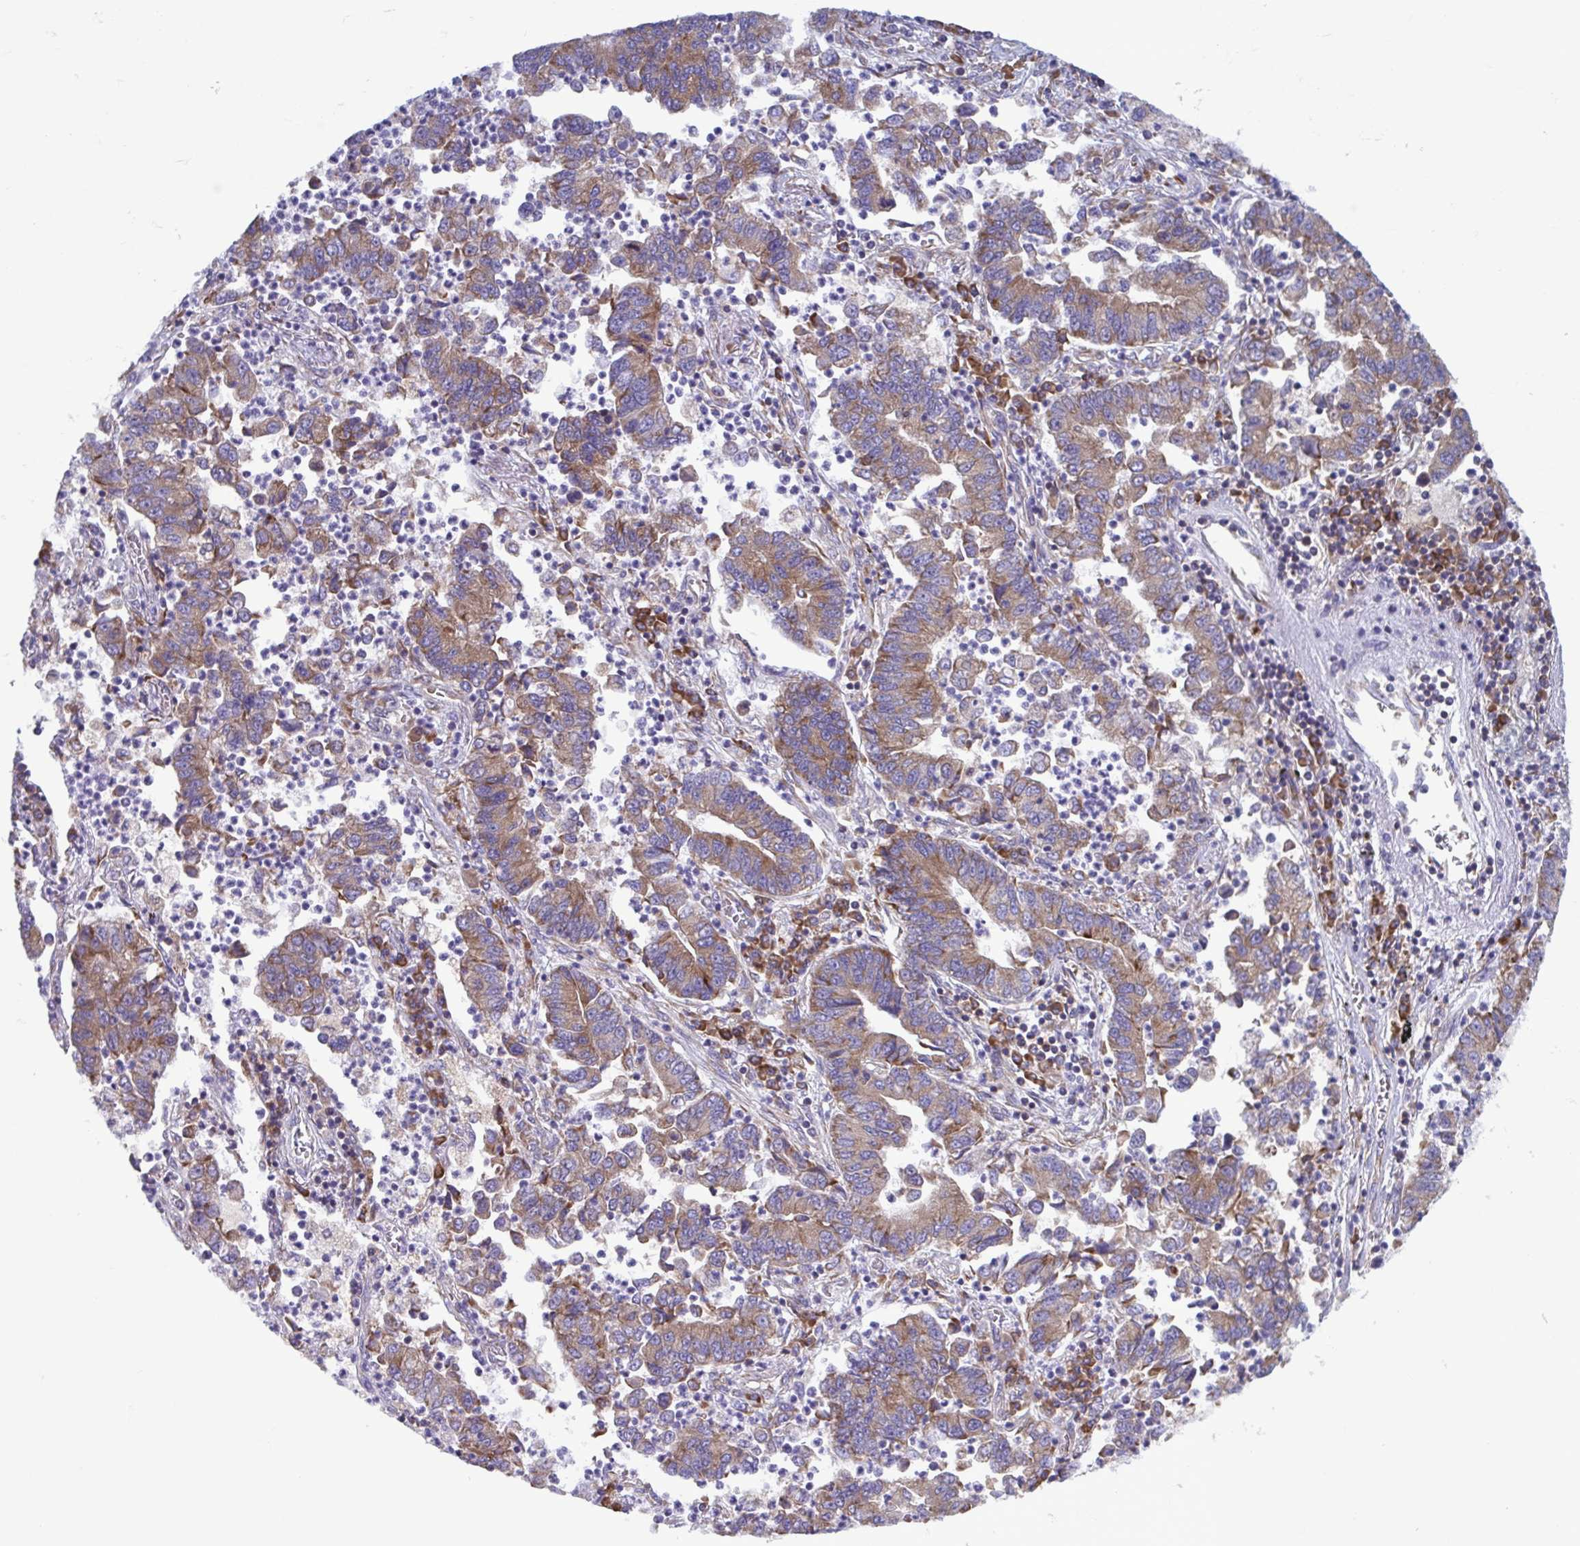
{"staining": {"intensity": "moderate", "quantity": ">75%", "location": "cytoplasmic/membranous"}, "tissue": "lung cancer", "cell_type": "Tumor cells", "image_type": "cancer", "snomed": [{"axis": "morphology", "description": "Adenocarcinoma, NOS"}, {"axis": "topography", "description": "Lung"}], "caption": "Immunohistochemistry (IHC) staining of lung adenocarcinoma, which displays medium levels of moderate cytoplasmic/membranous staining in approximately >75% of tumor cells indicating moderate cytoplasmic/membranous protein positivity. The staining was performed using DAB (3,3'-diaminobenzidine) (brown) for protein detection and nuclei were counterstained in hematoxylin (blue).", "gene": "RPS16", "patient": {"sex": "female", "age": 57}}